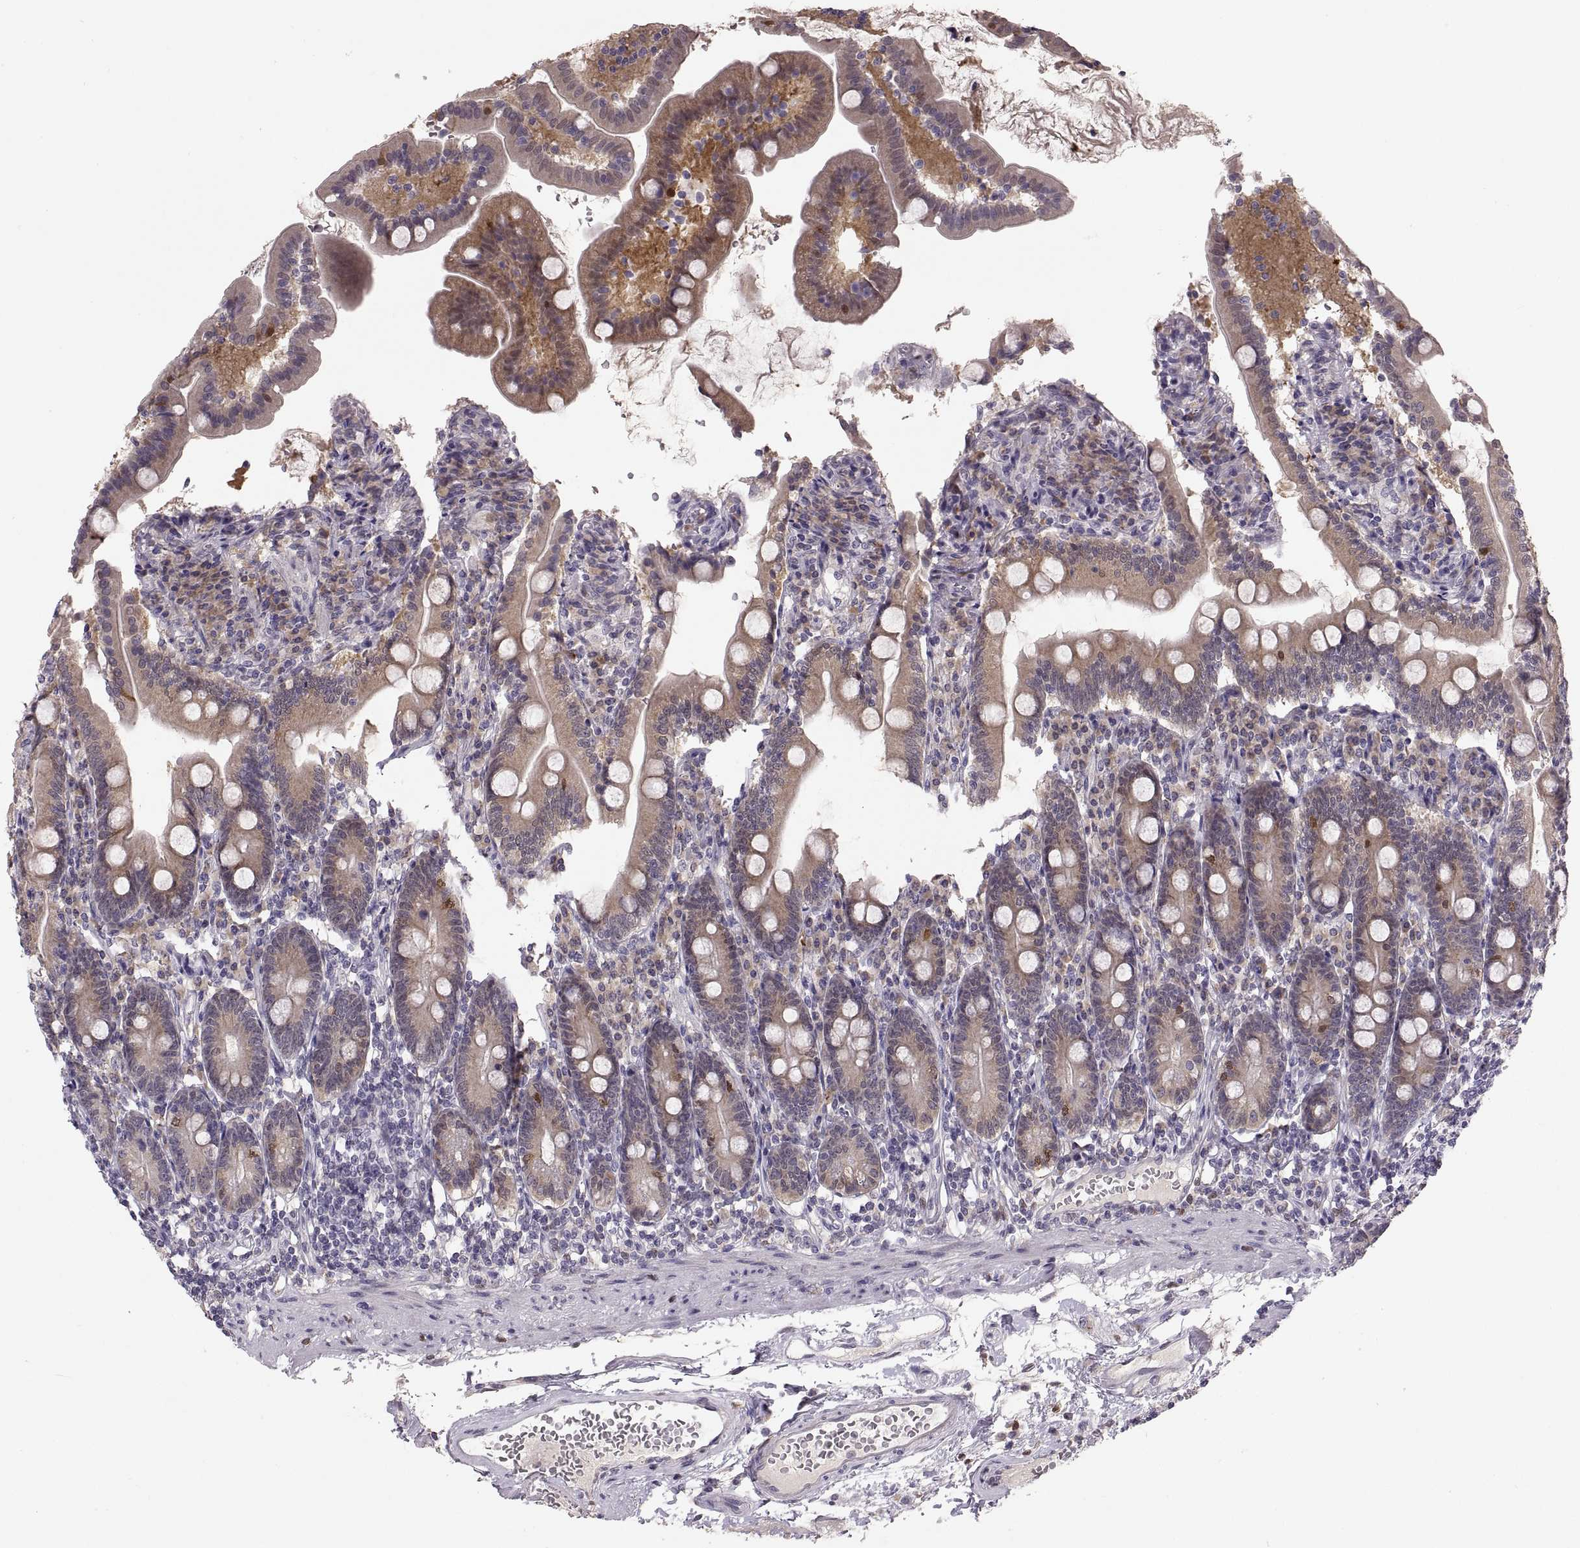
{"staining": {"intensity": "moderate", "quantity": "25%-75%", "location": "cytoplasmic/membranous"}, "tissue": "duodenum", "cell_type": "Glandular cells", "image_type": "normal", "snomed": [{"axis": "morphology", "description": "Normal tissue, NOS"}, {"axis": "topography", "description": "Duodenum"}], "caption": "This micrograph exhibits immunohistochemistry (IHC) staining of benign duodenum, with medium moderate cytoplasmic/membranous staining in approximately 25%-75% of glandular cells.", "gene": "ADH6", "patient": {"sex": "female", "age": 67}}